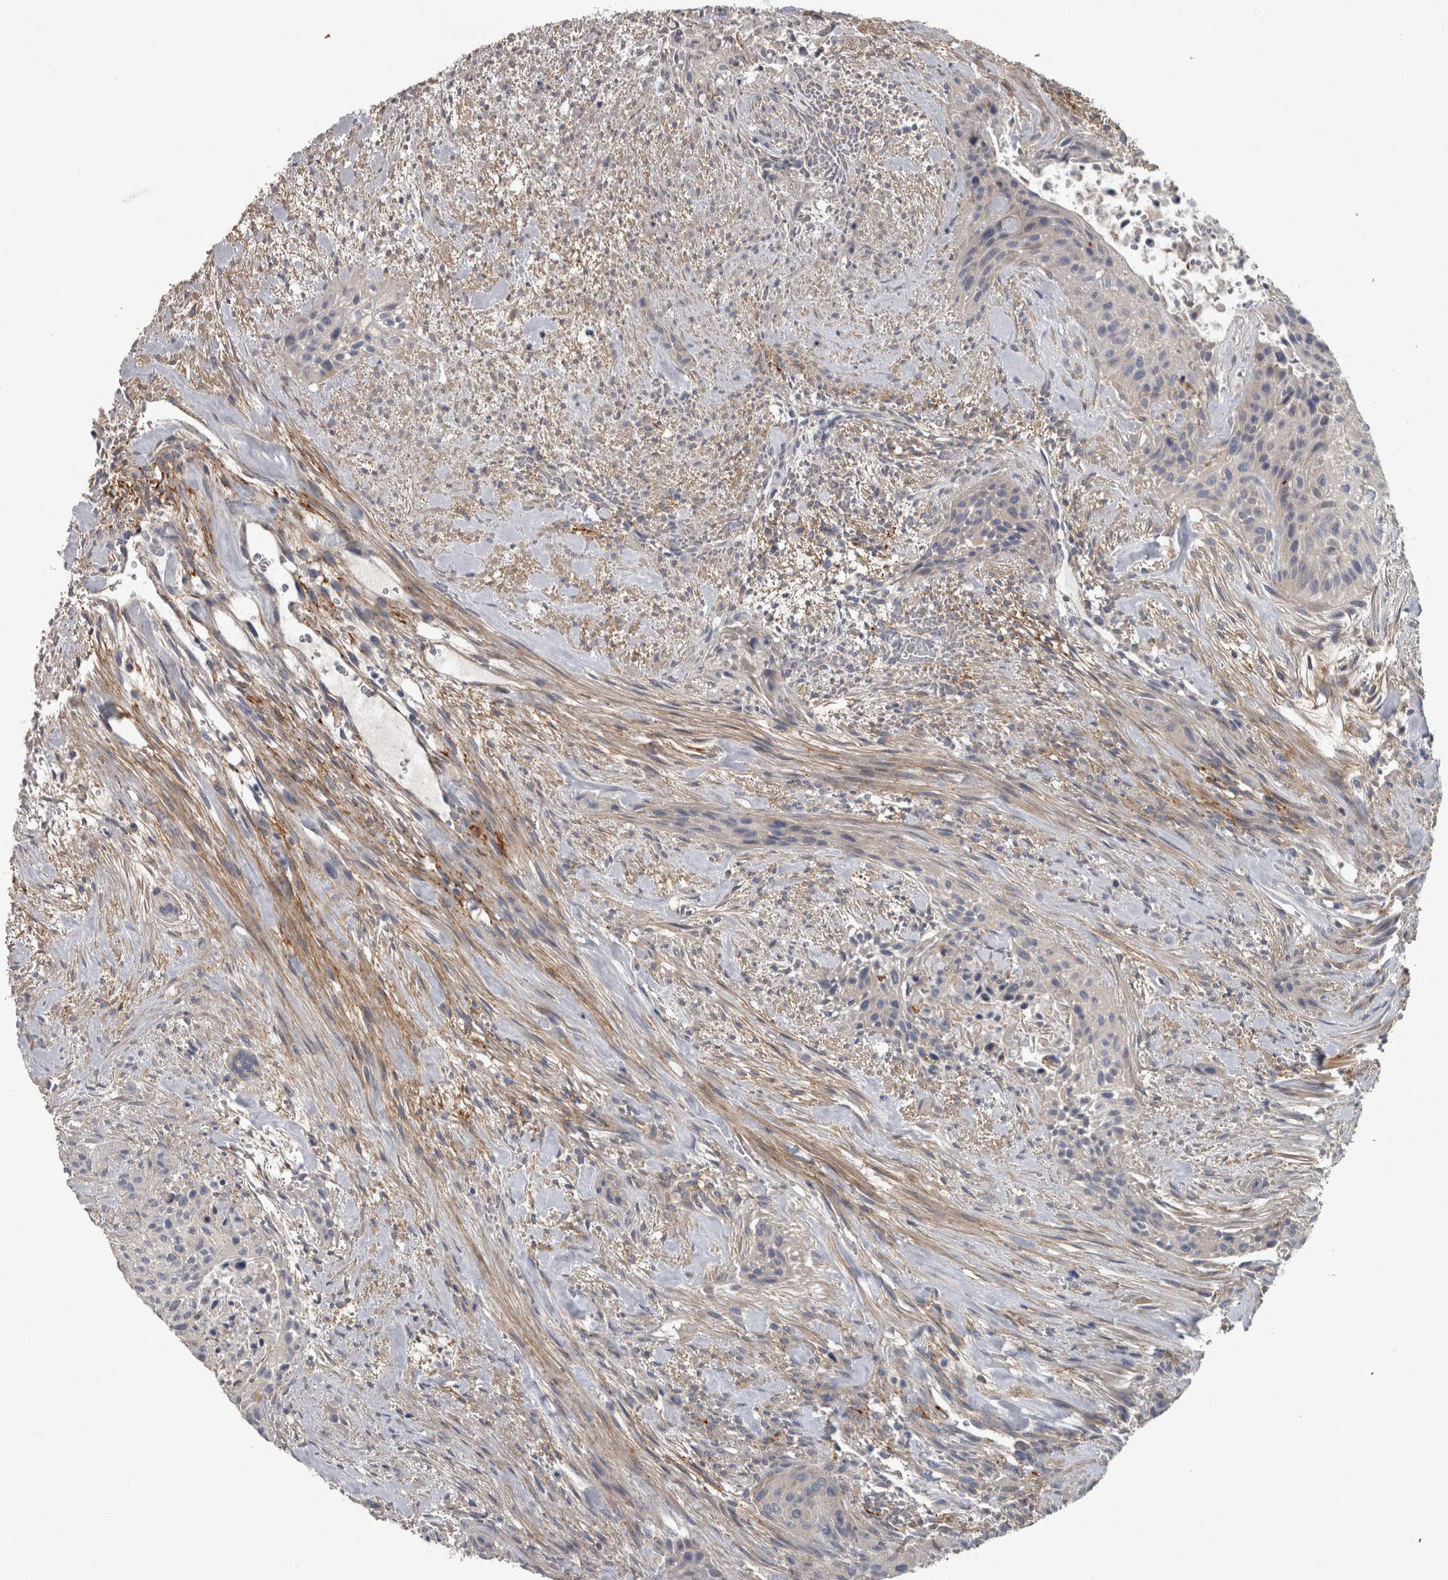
{"staining": {"intensity": "negative", "quantity": "none", "location": "none"}, "tissue": "urothelial cancer", "cell_type": "Tumor cells", "image_type": "cancer", "snomed": [{"axis": "morphology", "description": "Urothelial carcinoma, High grade"}, {"axis": "topography", "description": "Urinary bladder"}], "caption": "Urothelial cancer was stained to show a protein in brown. There is no significant expression in tumor cells.", "gene": "EFEMP2", "patient": {"sex": "male", "age": 35}}